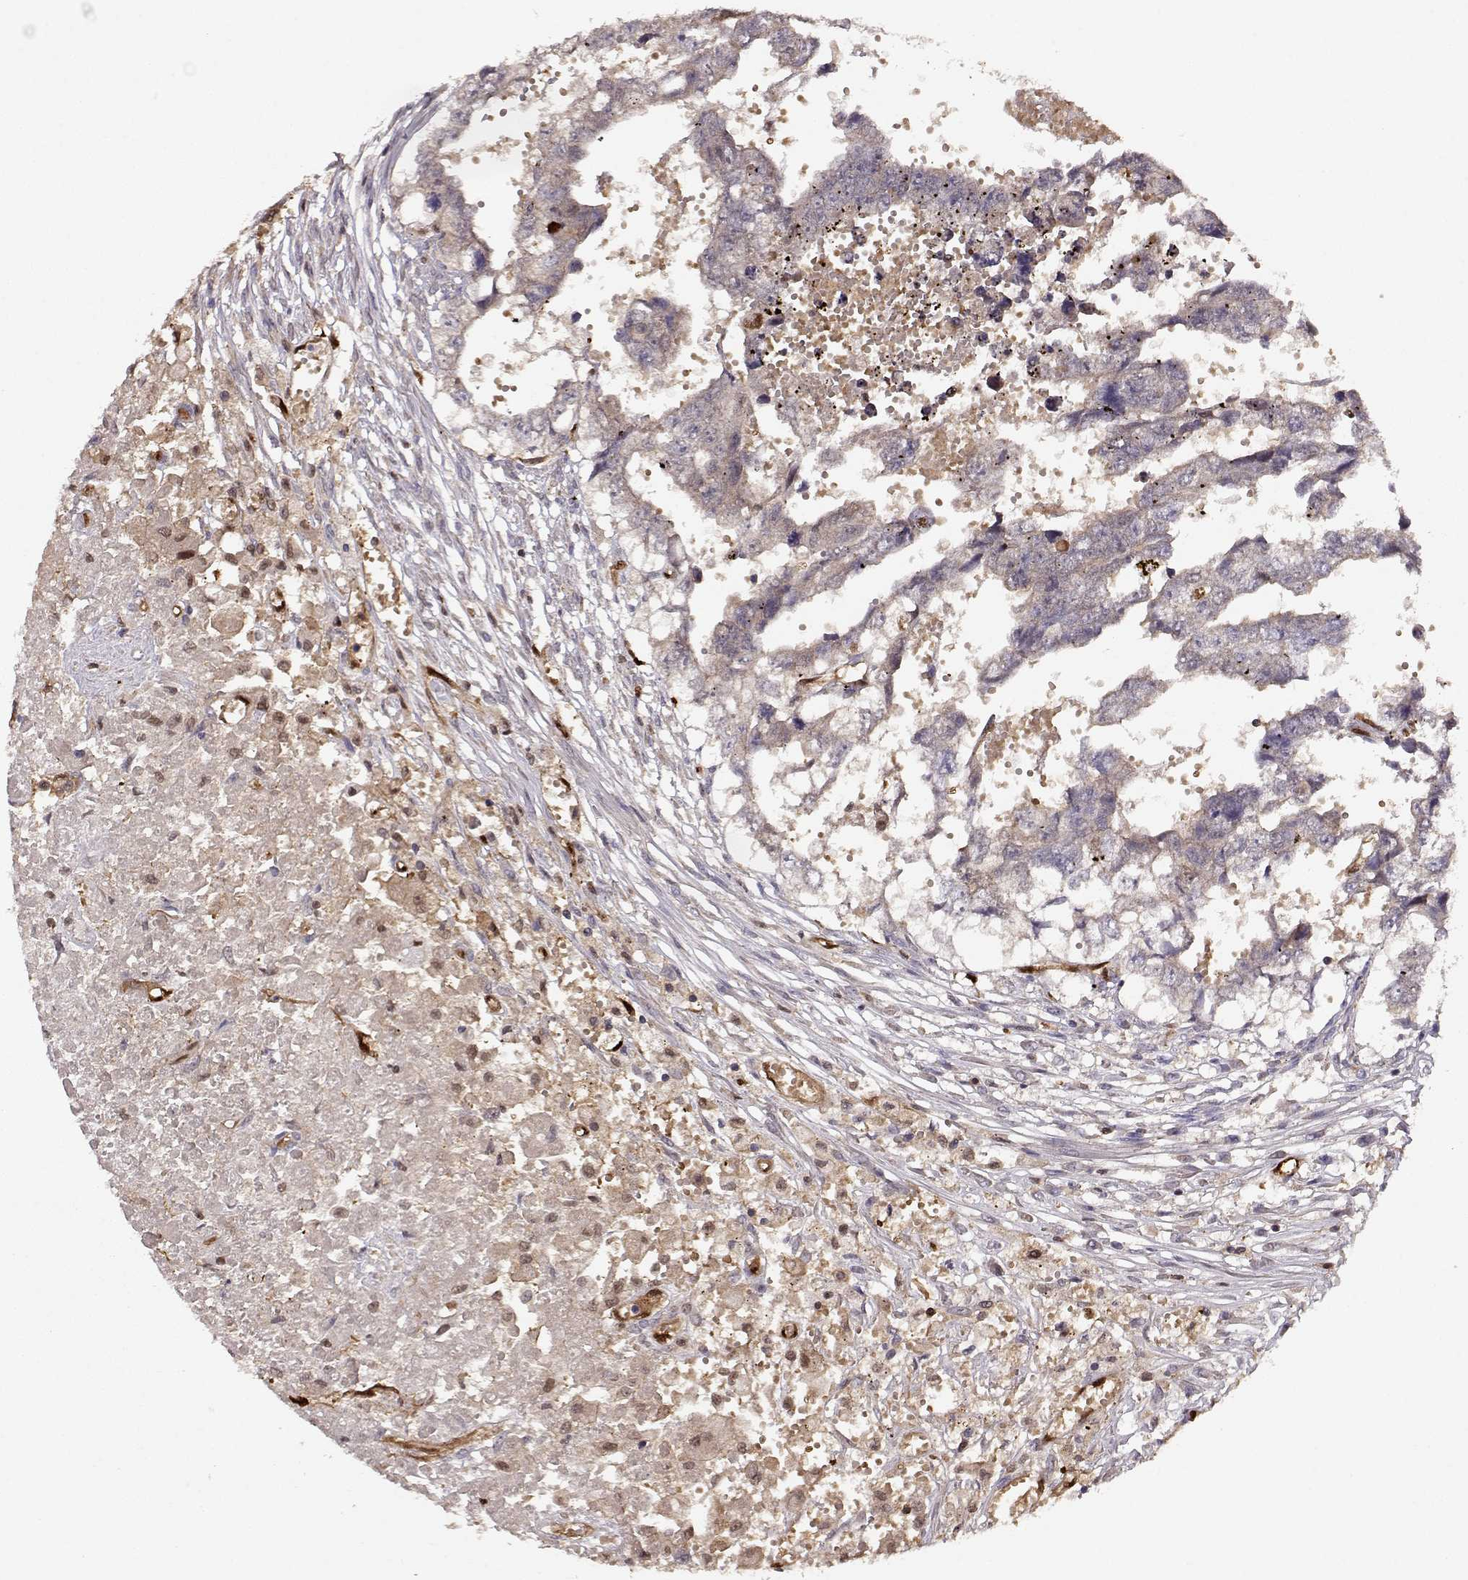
{"staining": {"intensity": "negative", "quantity": "none", "location": "none"}, "tissue": "testis cancer", "cell_type": "Tumor cells", "image_type": "cancer", "snomed": [{"axis": "morphology", "description": "Carcinoma, Embryonal, NOS"}, {"axis": "morphology", "description": "Teratoma, malignant, NOS"}, {"axis": "topography", "description": "Testis"}], "caption": "Tumor cells show no significant protein positivity in embryonal carcinoma (testis).", "gene": "PNP", "patient": {"sex": "male", "age": 44}}